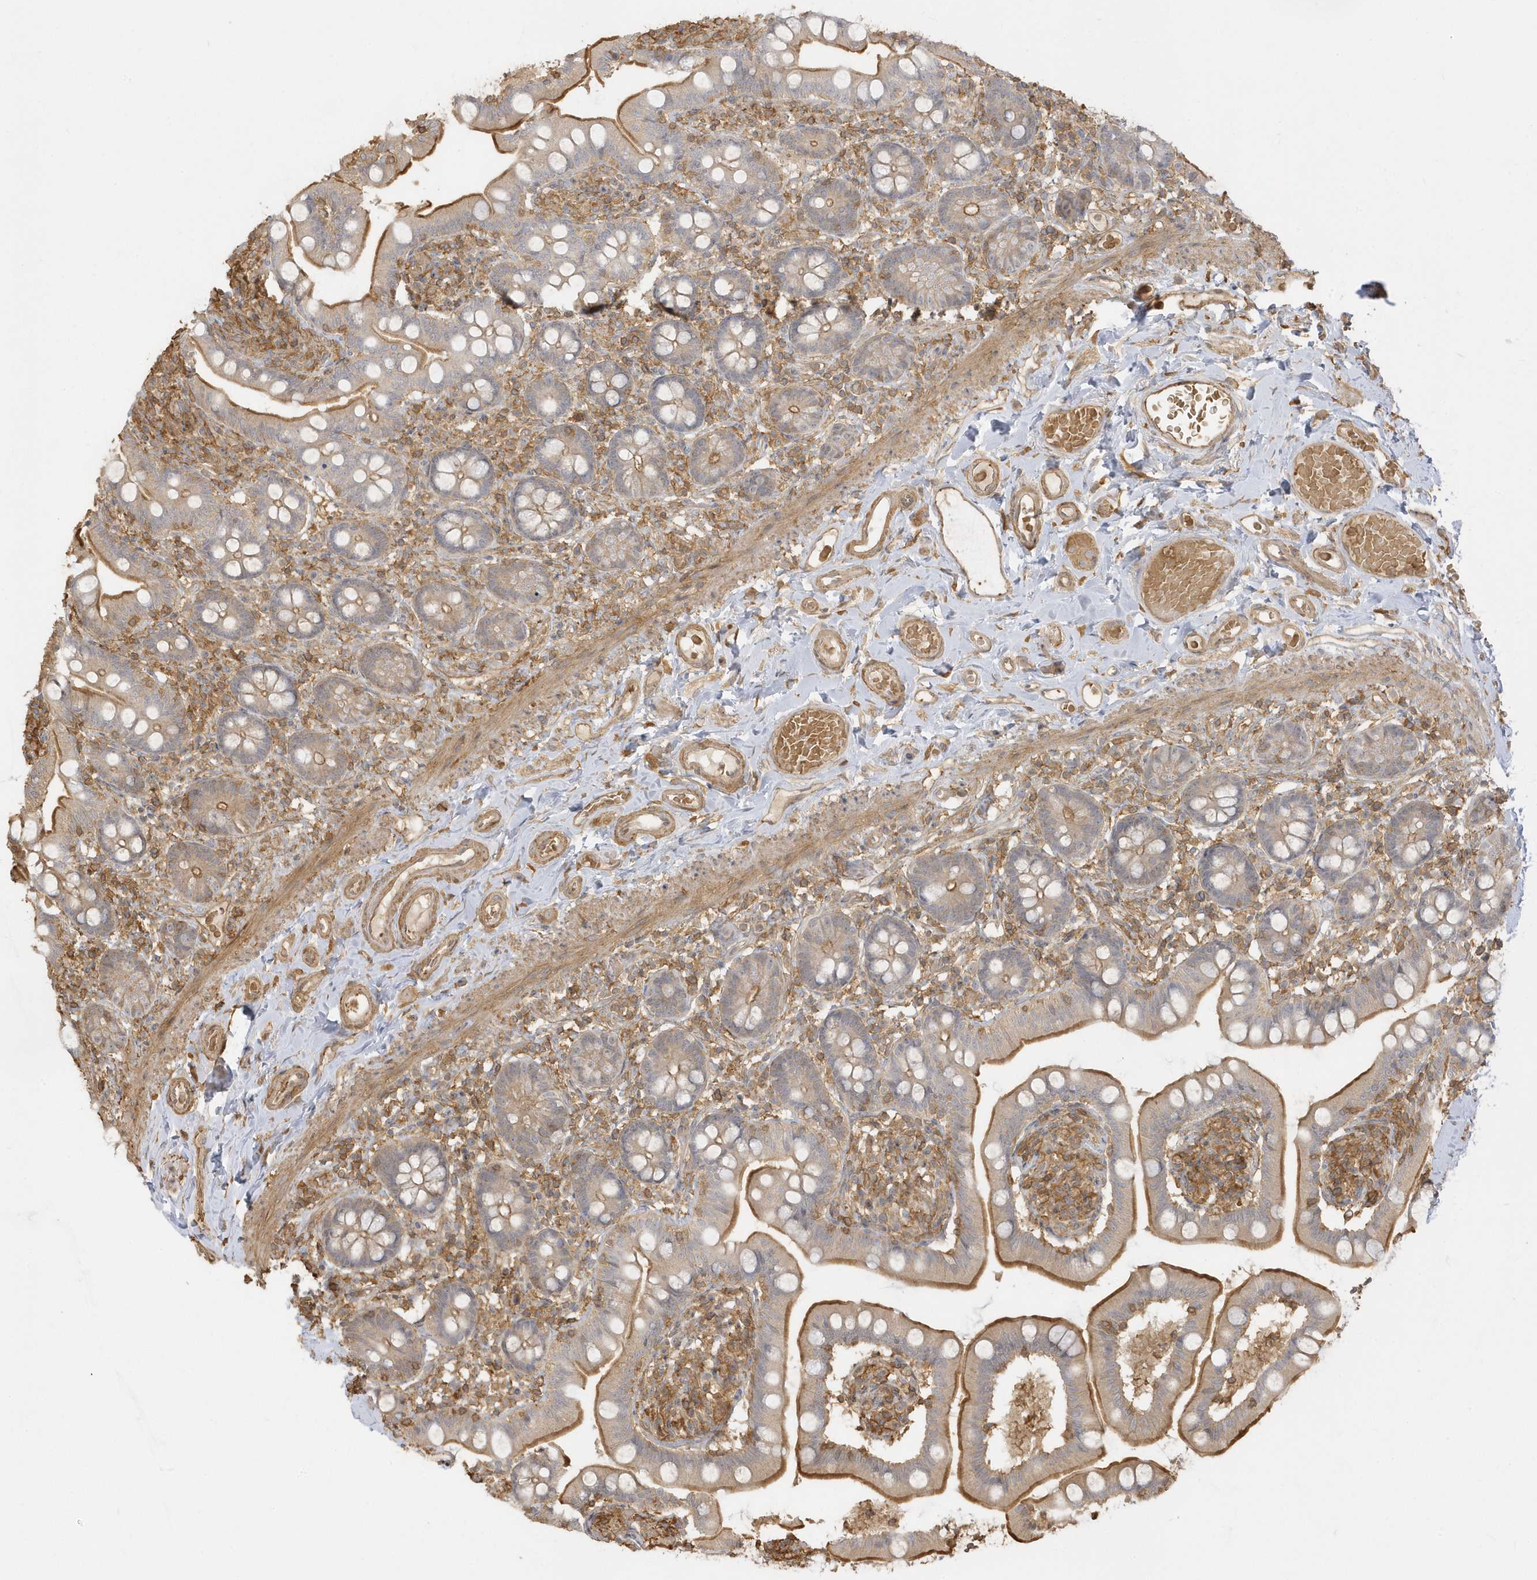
{"staining": {"intensity": "moderate", "quantity": "25%-75%", "location": "cytoplasmic/membranous"}, "tissue": "small intestine", "cell_type": "Glandular cells", "image_type": "normal", "snomed": [{"axis": "morphology", "description": "Normal tissue, NOS"}, {"axis": "topography", "description": "Small intestine"}], "caption": "Immunohistochemical staining of unremarkable human small intestine demonstrates medium levels of moderate cytoplasmic/membranous positivity in about 25%-75% of glandular cells. The protein of interest is stained brown, and the nuclei are stained in blue (DAB (3,3'-diaminobenzidine) IHC with brightfield microscopy, high magnification).", "gene": "ZBTB8A", "patient": {"sex": "female", "age": 64}}